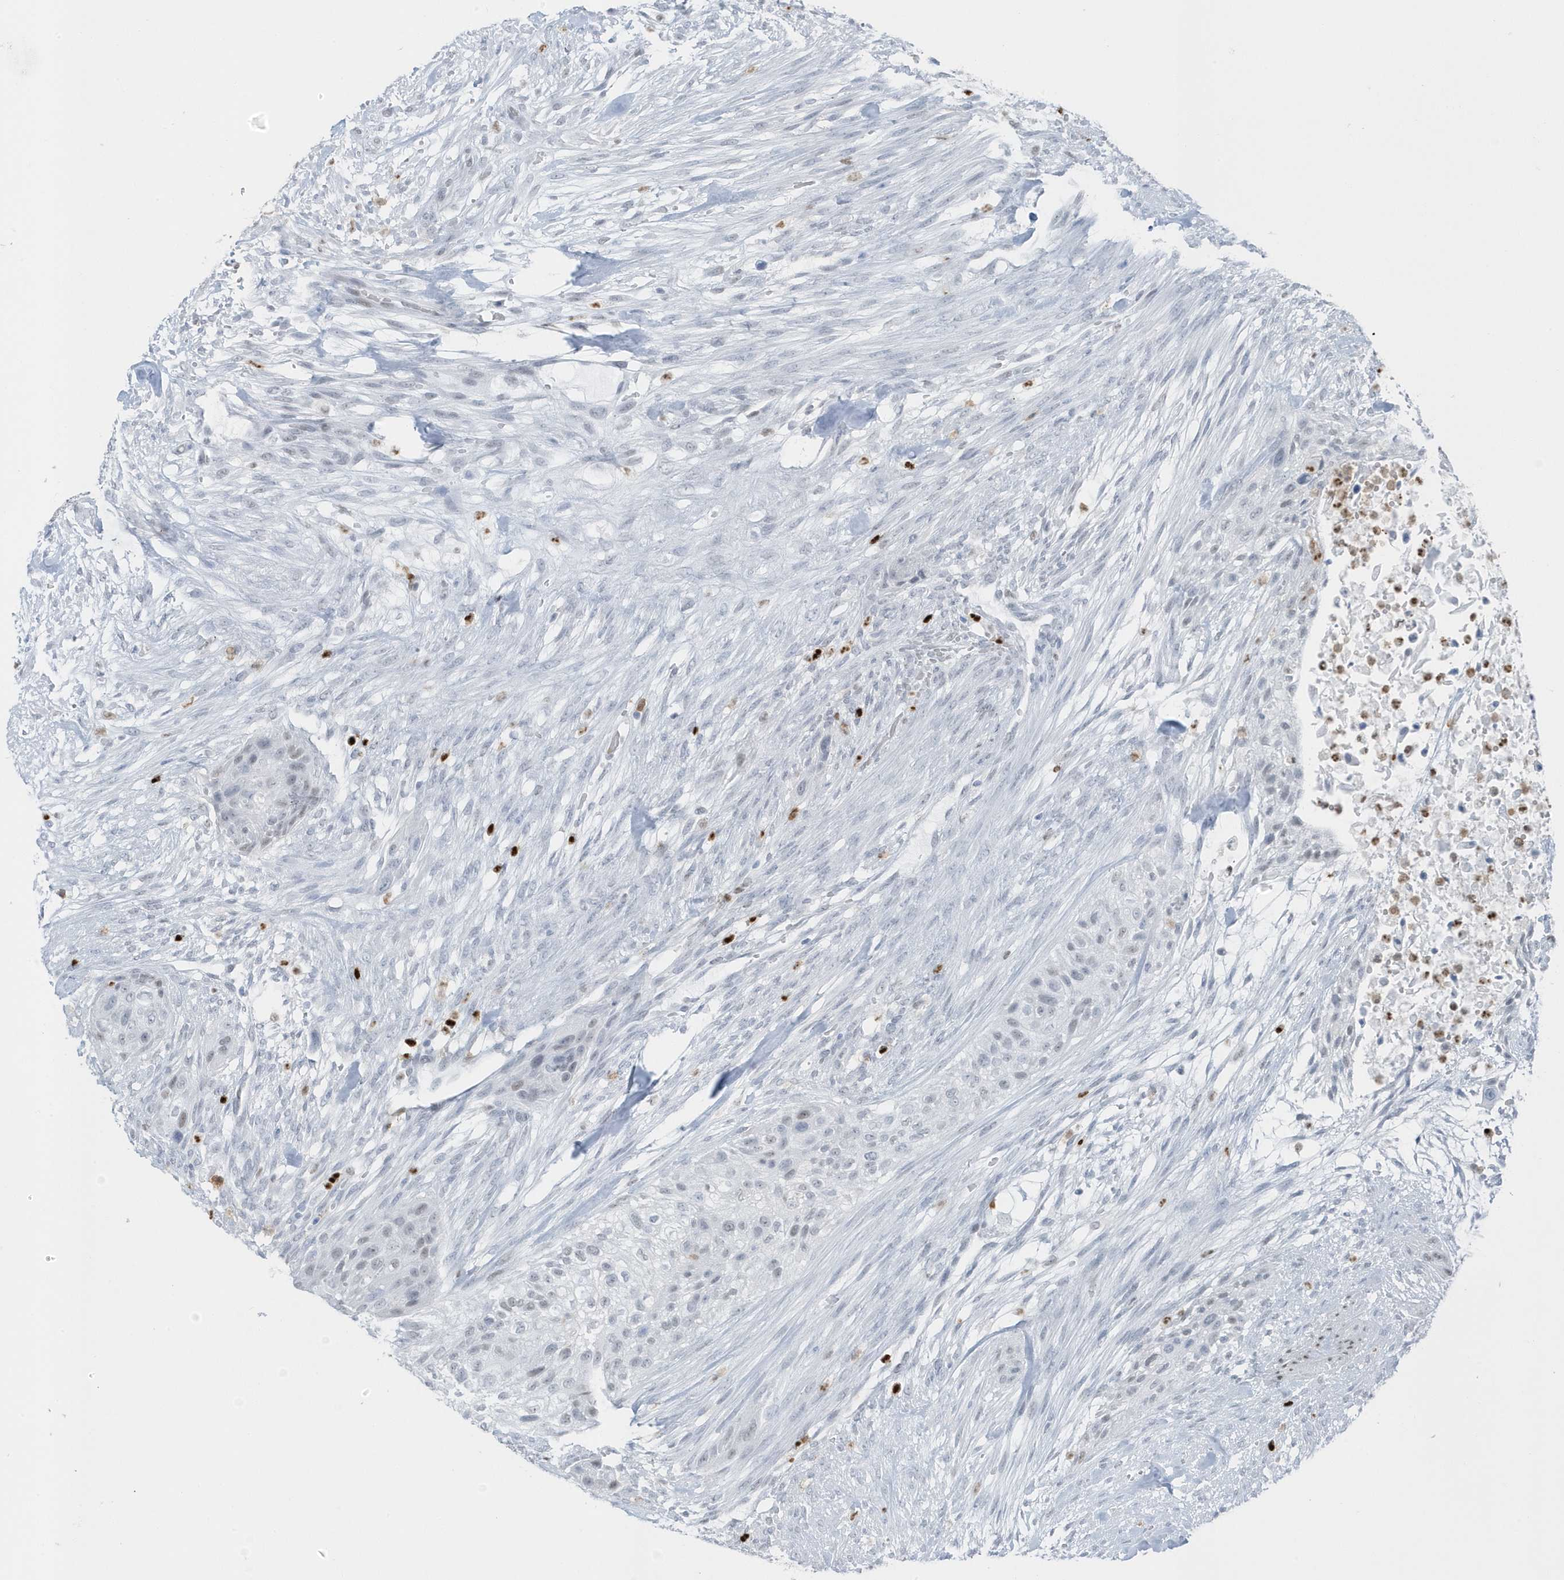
{"staining": {"intensity": "negative", "quantity": "none", "location": "none"}, "tissue": "urothelial cancer", "cell_type": "Tumor cells", "image_type": "cancer", "snomed": [{"axis": "morphology", "description": "Urothelial carcinoma, High grade"}, {"axis": "topography", "description": "Urinary bladder"}], "caption": "Immunohistochemistry of human urothelial carcinoma (high-grade) exhibits no positivity in tumor cells.", "gene": "SMIM34", "patient": {"sex": "male", "age": 35}}